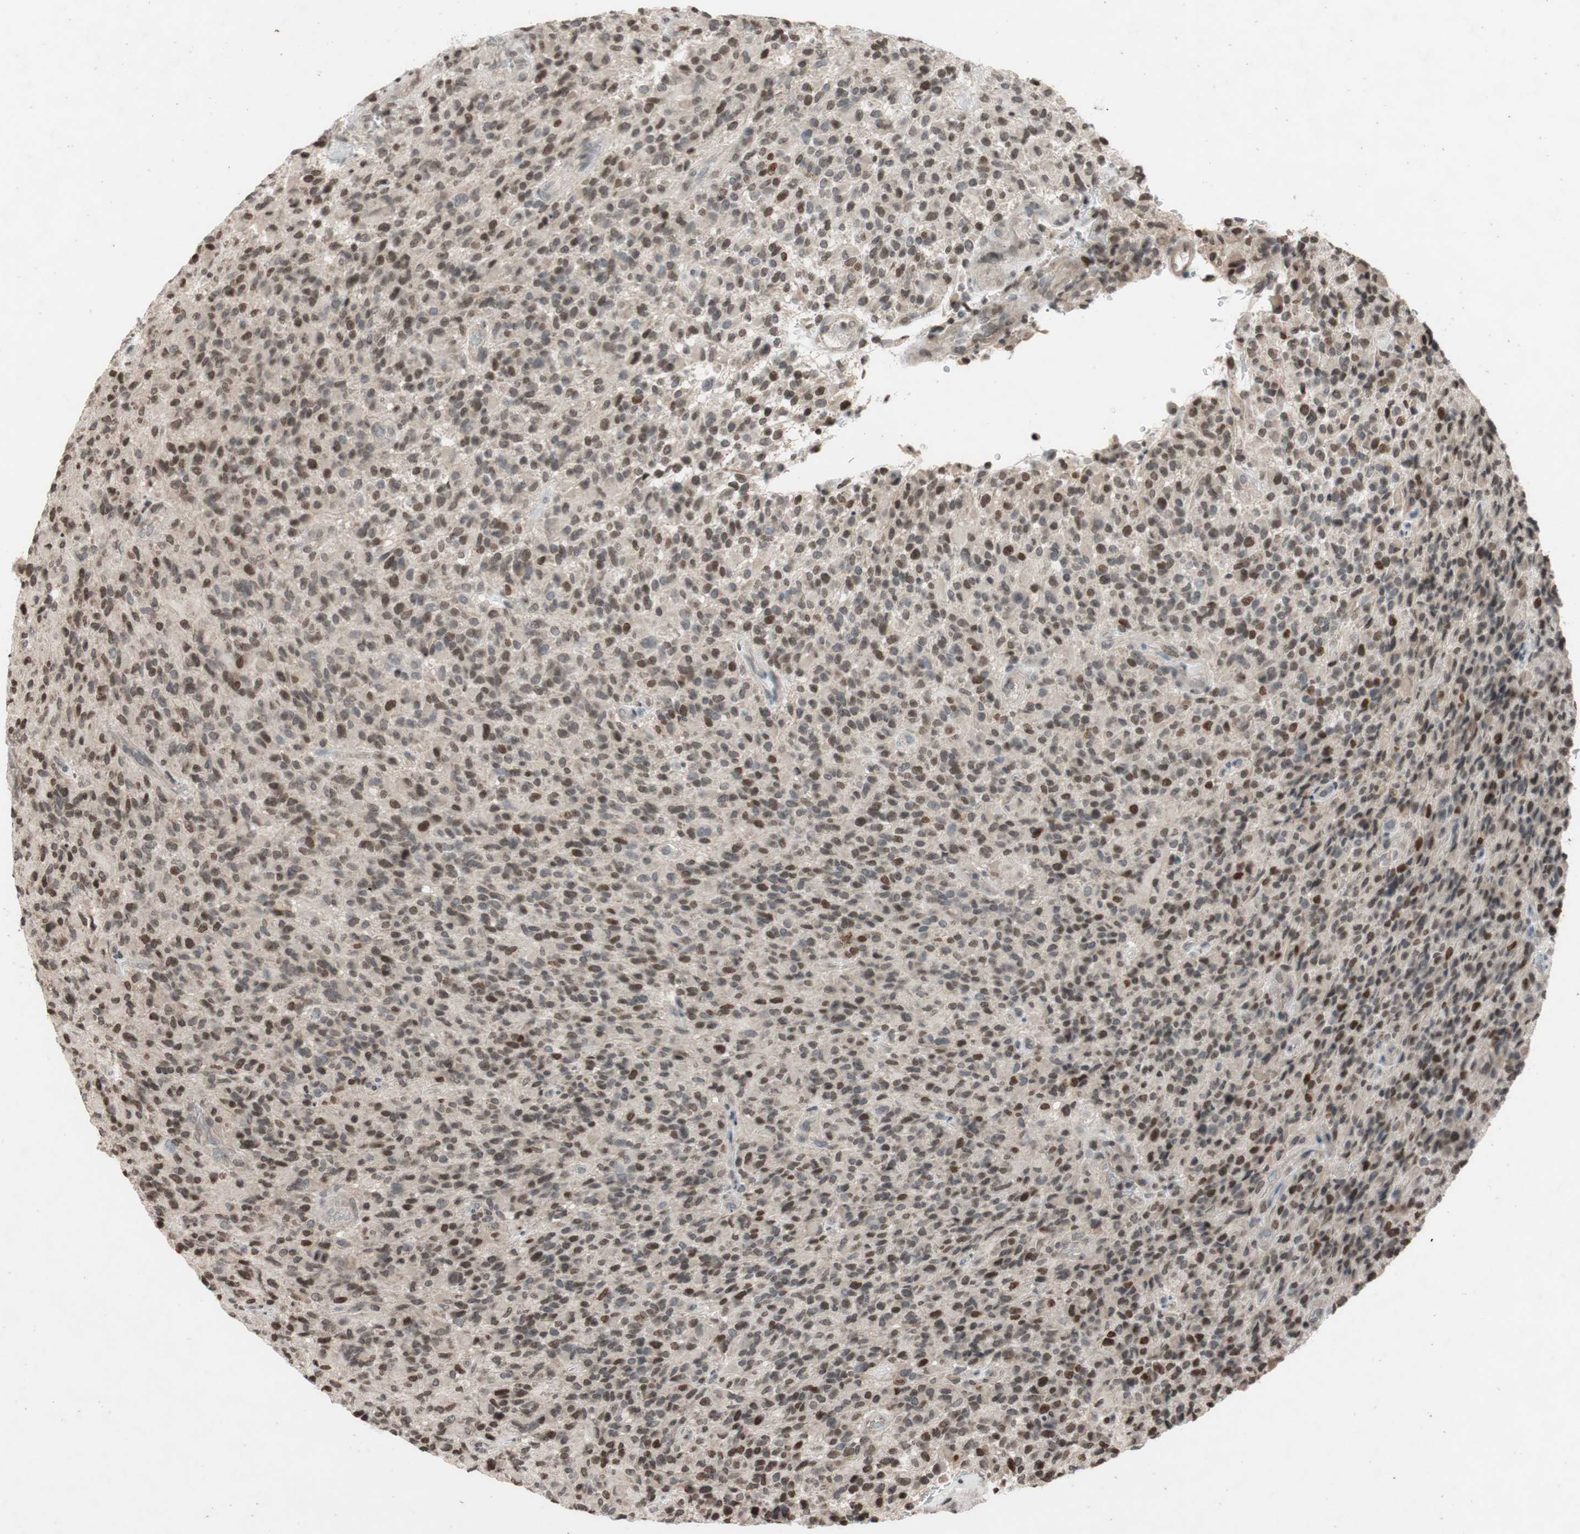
{"staining": {"intensity": "moderate", "quantity": ">75%", "location": "nuclear"}, "tissue": "glioma", "cell_type": "Tumor cells", "image_type": "cancer", "snomed": [{"axis": "morphology", "description": "Glioma, malignant, High grade"}, {"axis": "topography", "description": "Brain"}], "caption": "This photomicrograph exhibits IHC staining of glioma, with medium moderate nuclear positivity in approximately >75% of tumor cells.", "gene": "MCM6", "patient": {"sex": "male", "age": 71}}